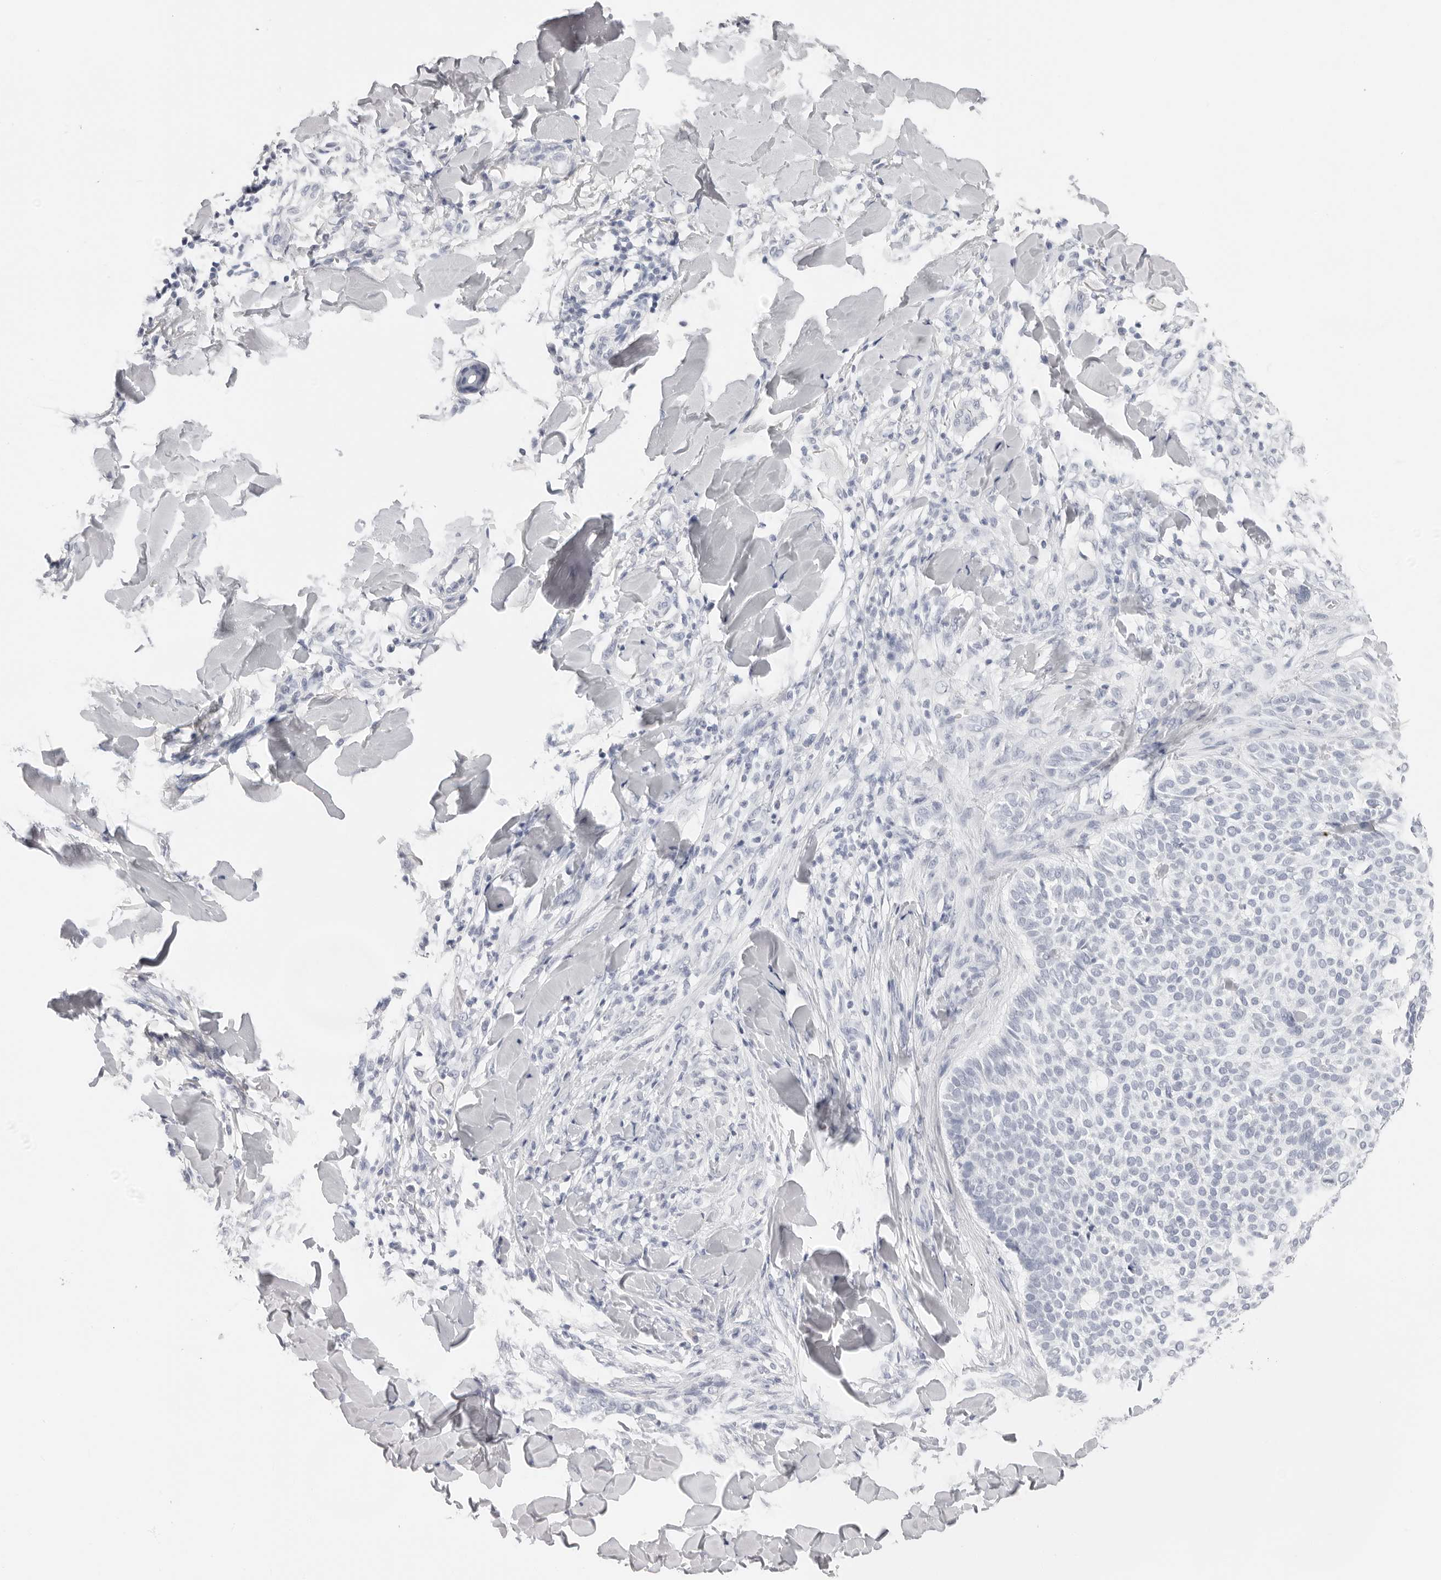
{"staining": {"intensity": "negative", "quantity": "none", "location": "none"}, "tissue": "skin cancer", "cell_type": "Tumor cells", "image_type": "cancer", "snomed": [{"axis": "morphology", "description": "Normal tissue, NOS"}, {"axis": "morphology", "description": "Basal cell carcinoma"}, {"axis": "topography", "description": "Skin"}], "caption": "Immunohistochemistry (IHC) image of human skin cancer stained for a protein (brown), which exhibits no staining in tumor cells. (DAB (3,3'-diaminobenzidine) IHC visualized using brightfield microscopy, high magnification).", "gene": "CST5", "patient": {"sex": "male", "age": 67}}